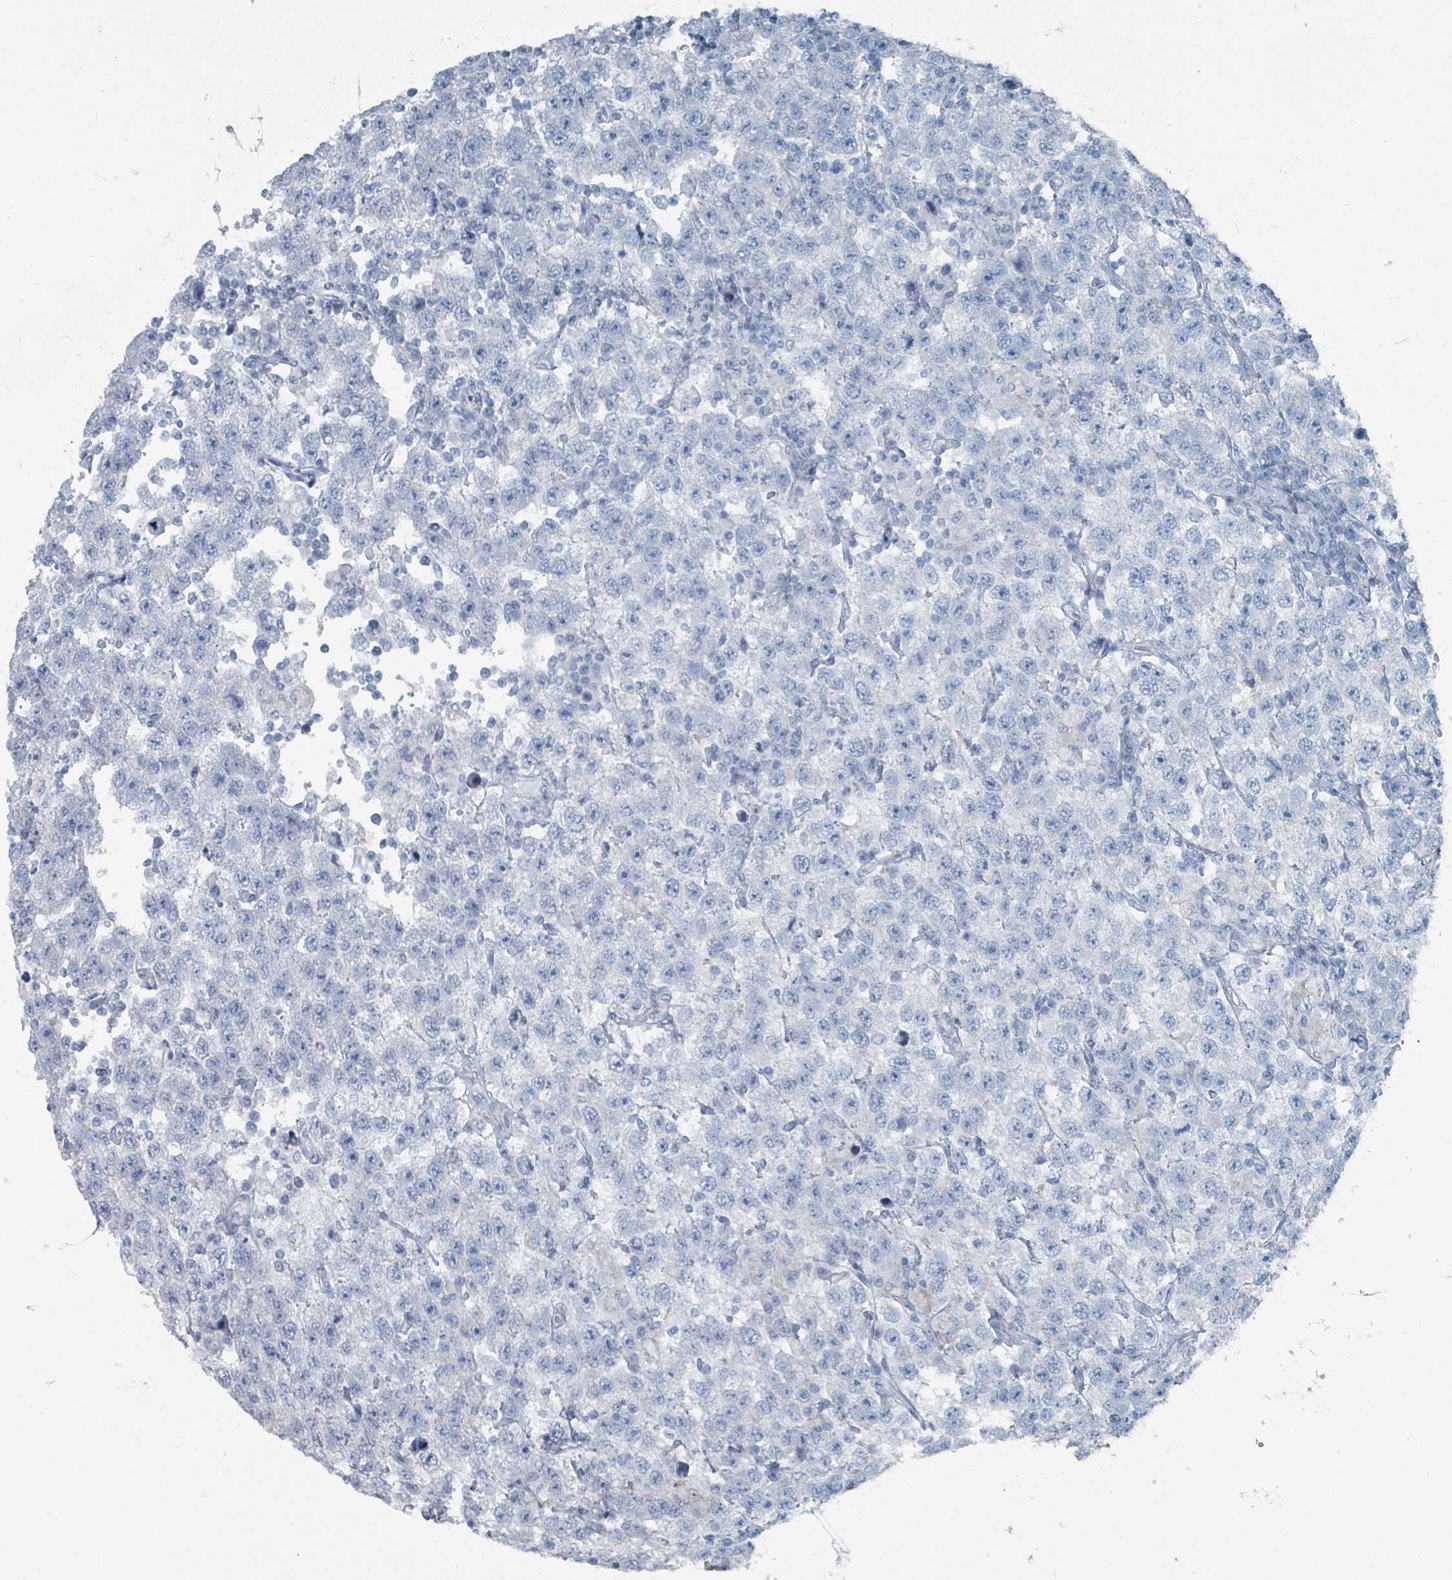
{"staining": {"intensity": "negative", "quantity": "none", "location": "none"}, "tissue": "testis cancer", "cell_type": "Tumor cells", "image_type": "cancer", "snomed": [{"axis": "morphology", "description": "Seminoma, NOS"}, {"axis": "topography", "description": "Testis"}], "caption": "Immunohistochemical staining of human testis cancer (seminoma) displays no significant staining in tumor cells.", "gene": "GAMT", "patient": {"sex": "male", "age": 41}}